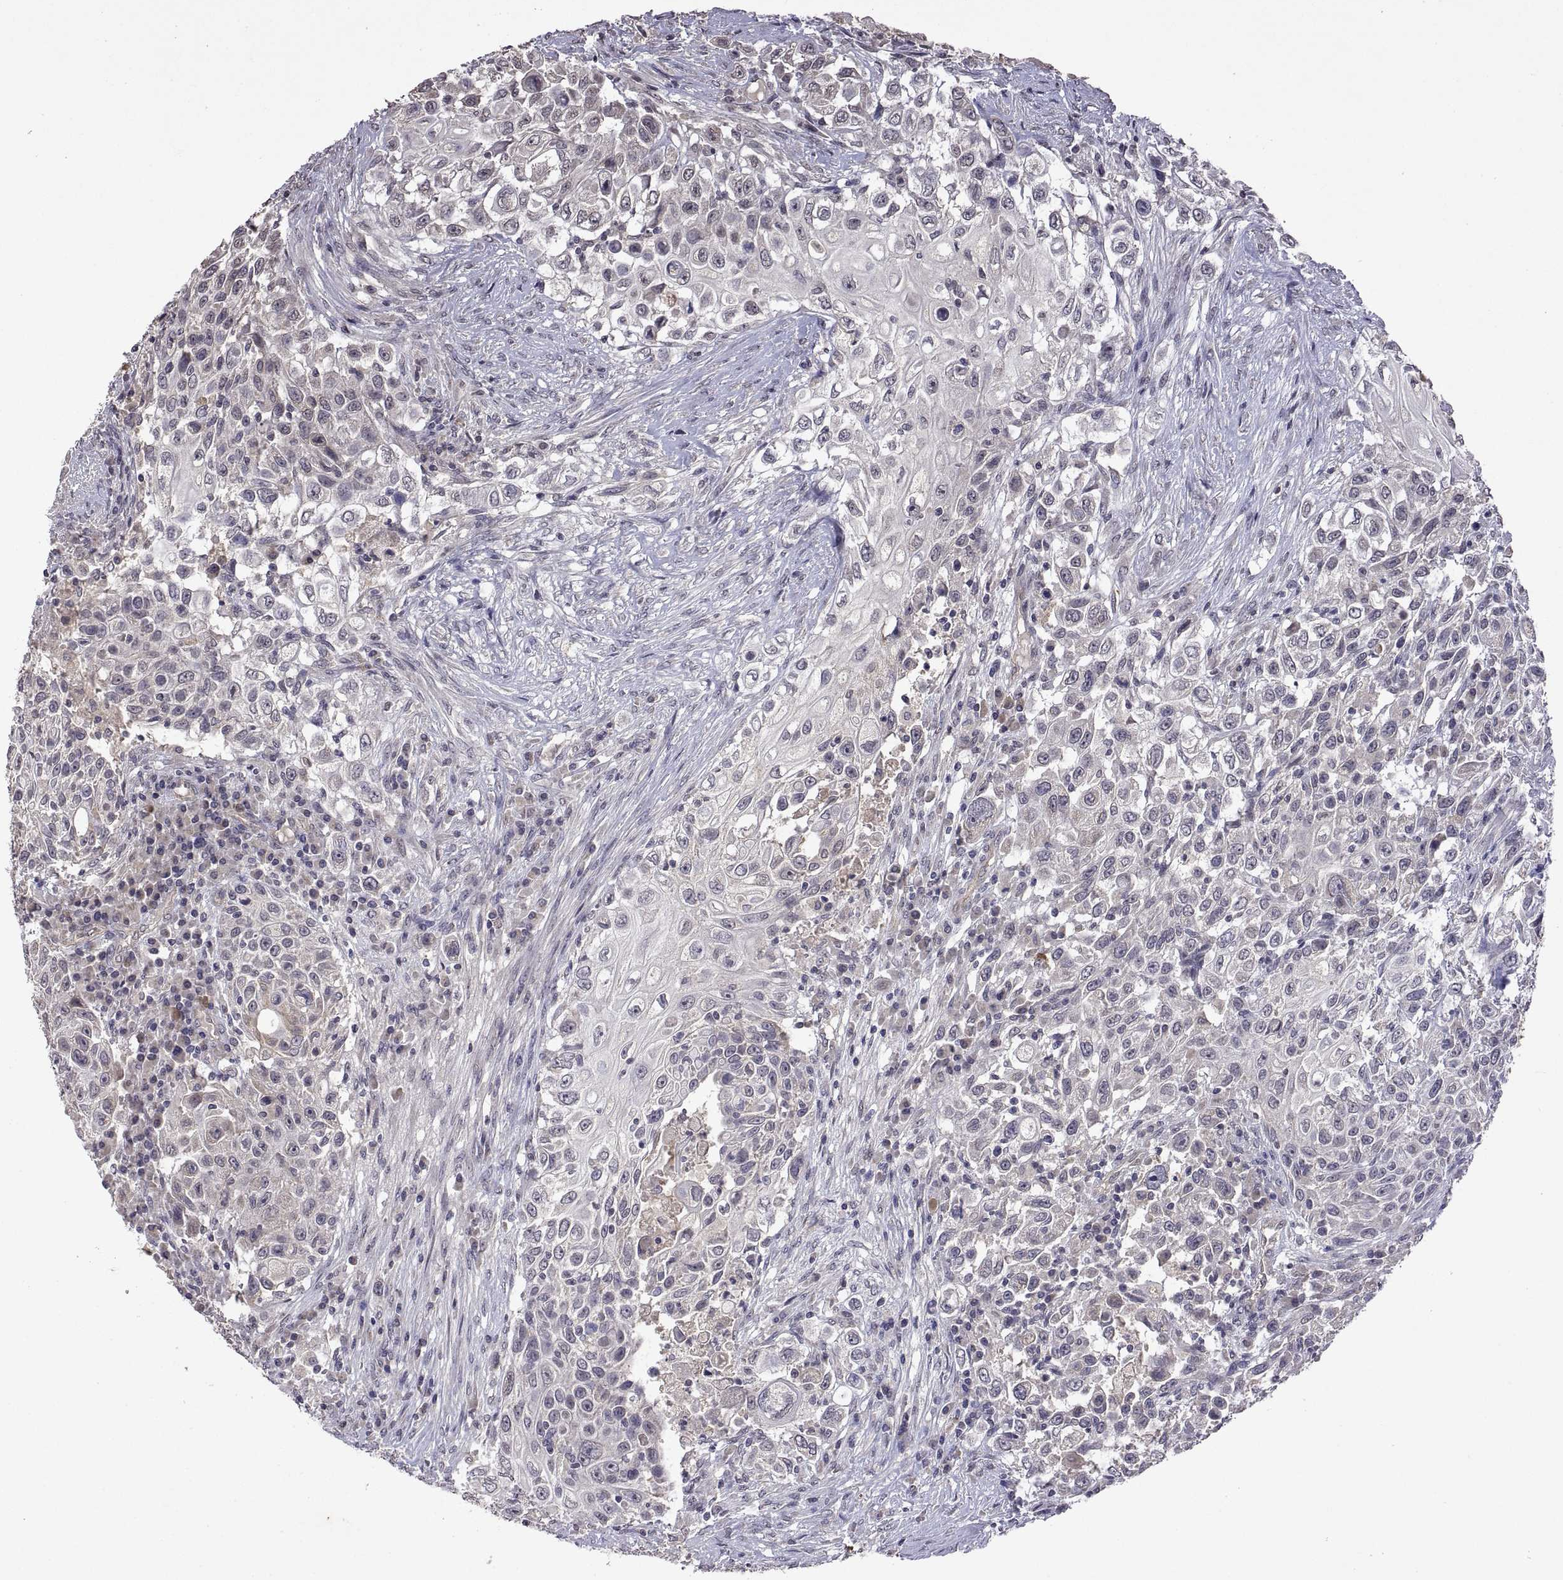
{"staining": {"intensity": "negative", "quantity": "none", "location": "none"}, "tissue": "urothelial cancer", "cell_type": "Tumor cells", "image_type": "cancer", "snomed": [{"axis": "morphology", "description": "Urothelial carcinoma, High grade"}, {"axis": "topography", "description": "Urinary bladder"}], "caption": "This is a histopathology image of immunohistochemistry (IHC) staining of urothelial cancer, which shows no positivity in tumor cells.", "gene": "LAMA1", "patient": {"sex": "female", "age": 56}}